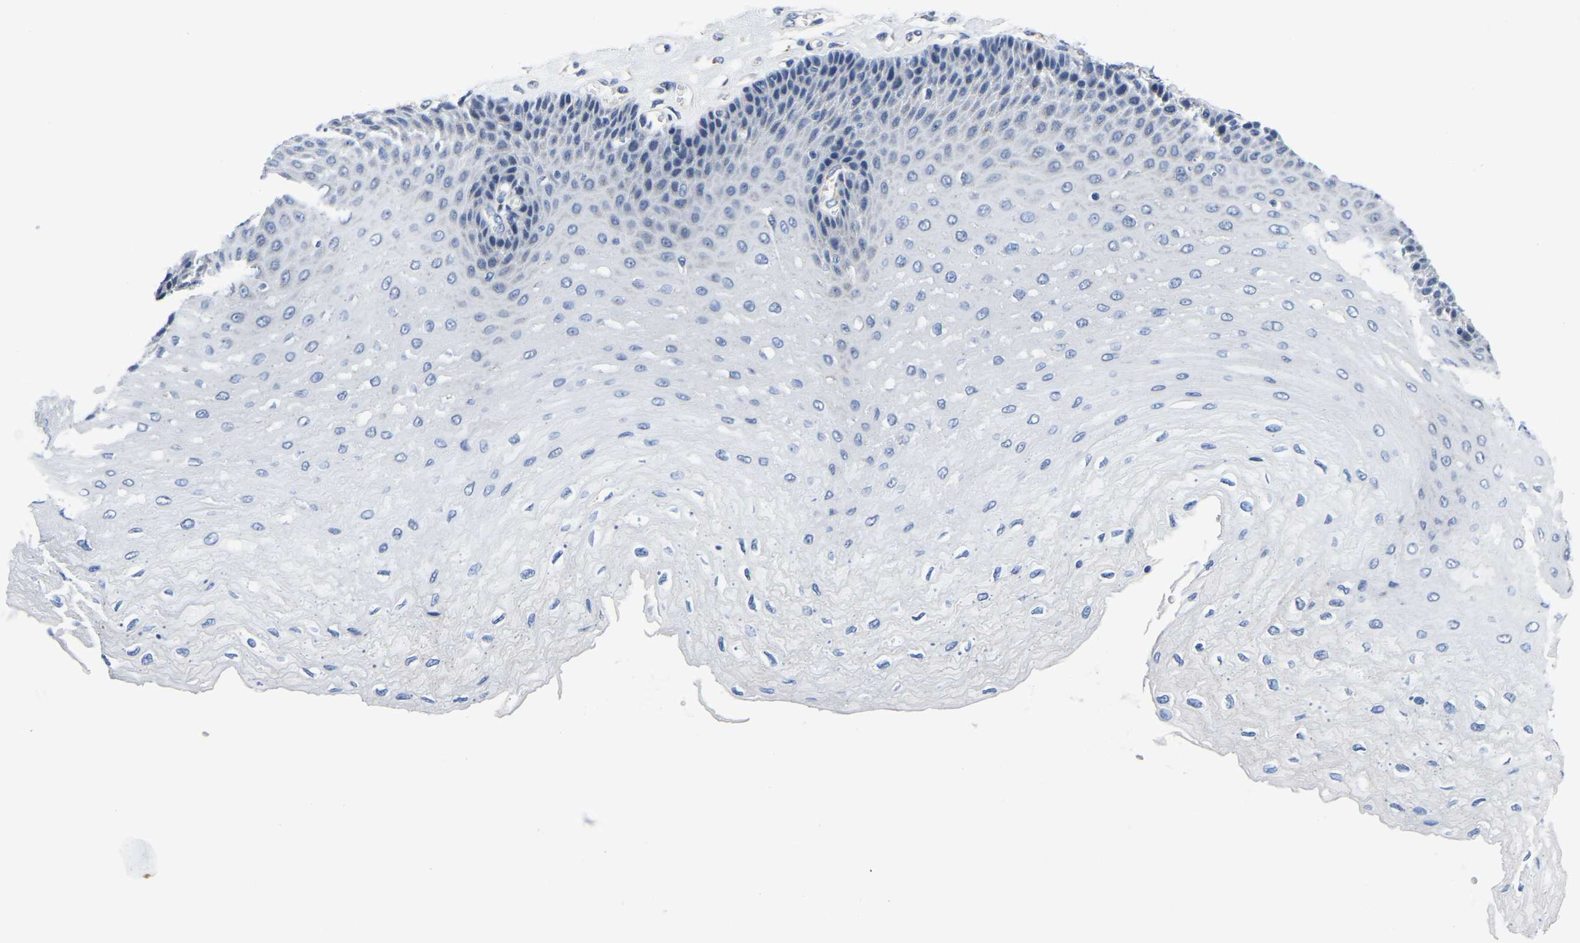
{"staining": {"intensity": "negative", "quantity": "none", "location": "none"}, "tissue": "esophagus", "cell_type": "Squamous epithelial cells", "image_type": "normal", "snomed": [{"axis": "morphology", "description": "Normal tissue, NOS"}, {"axis": "topography", "description": "Esophagus"}], "caption": "High power microscopy micrograph of an immunohistochemistry (IHC) photomicrograph of benign esophagus, revealing no significant expression in squamous epithelial cells.", "gene": "PDLIM7", "patient": {"sex": "female", "age": 72}}